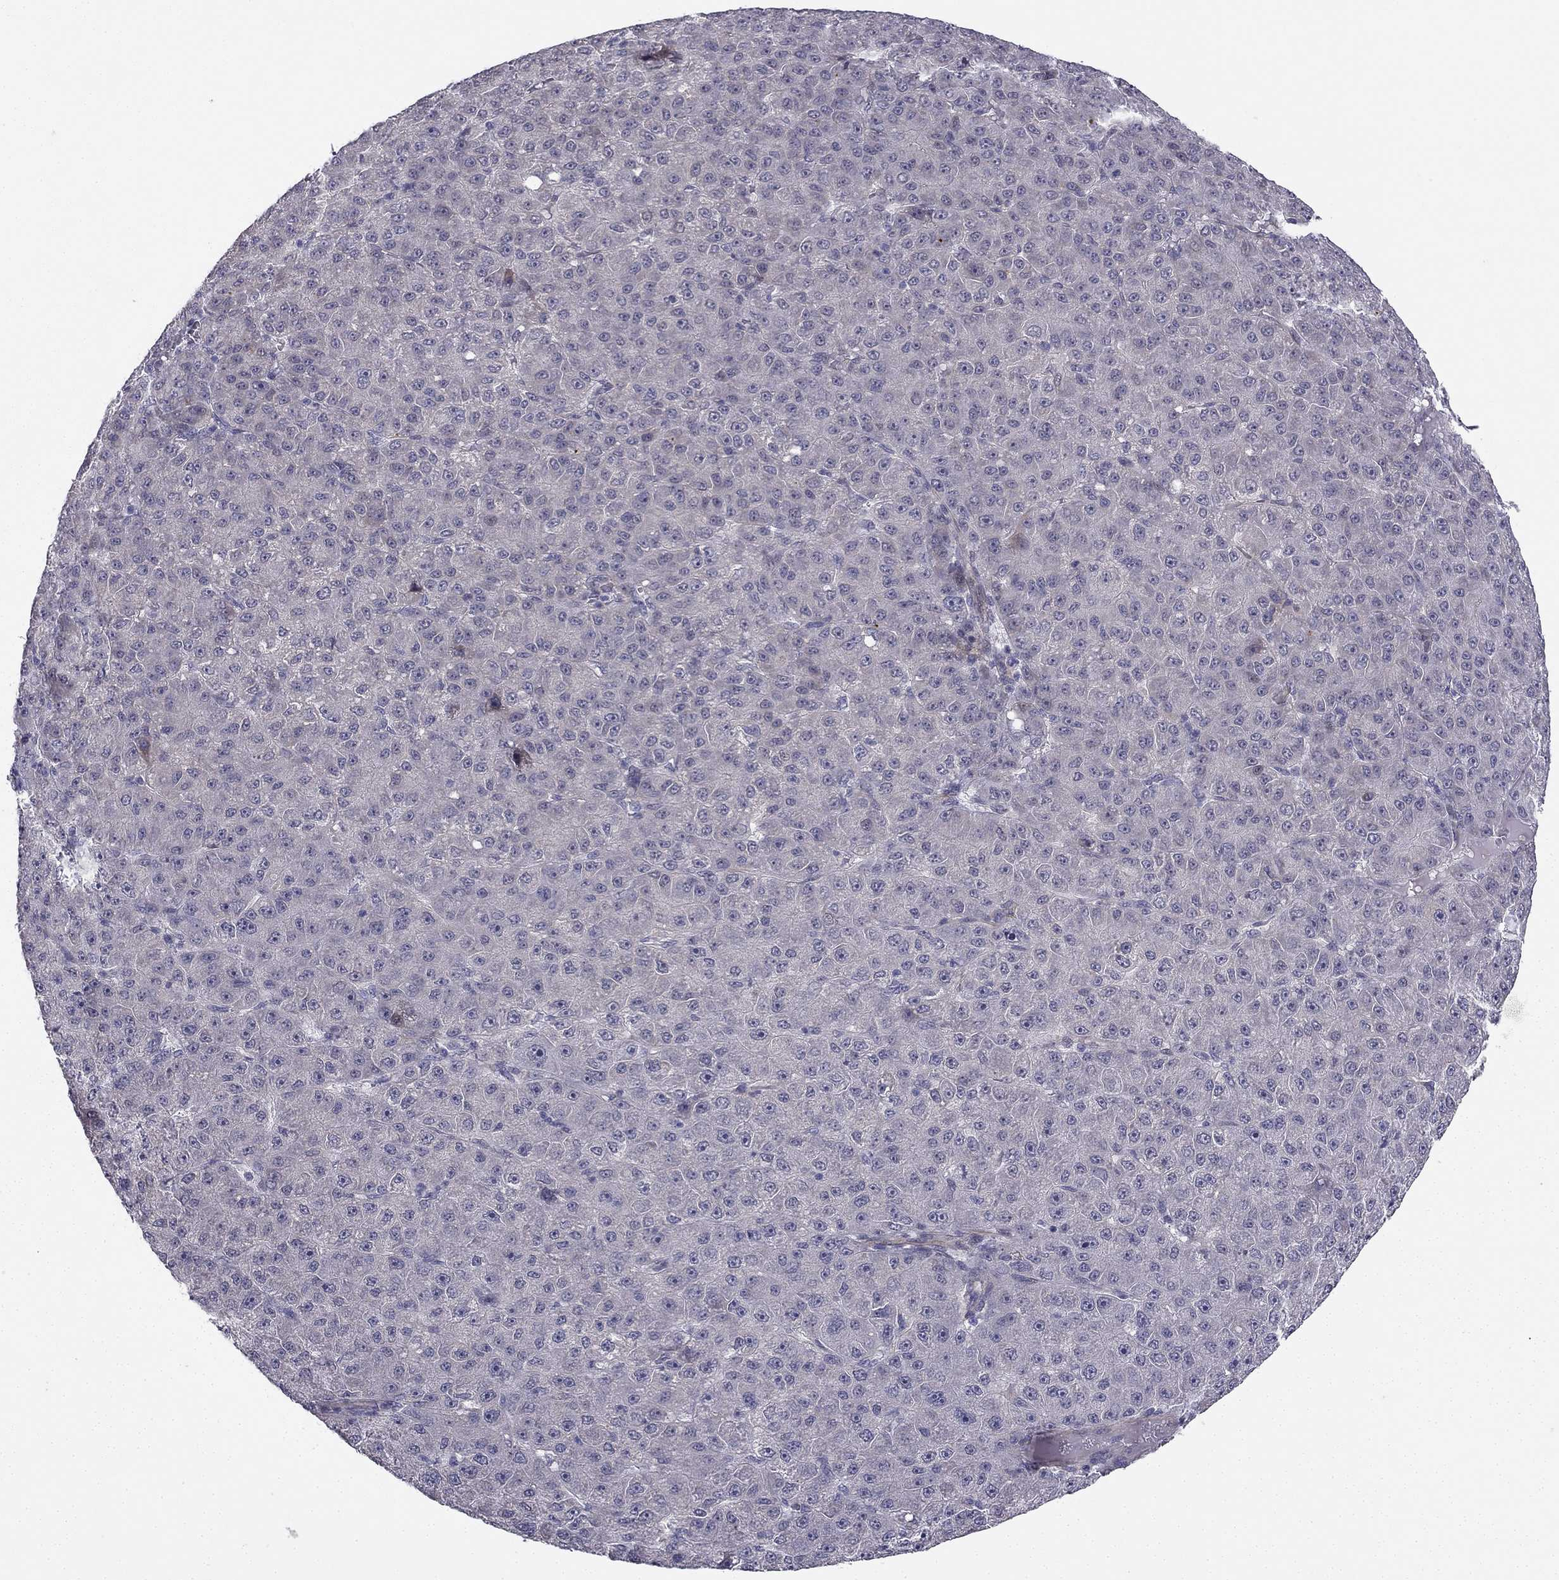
{"staining": {"intensity": "negative", "quantity": "none", "location": "none"}, "tissue": "liver cancer", "cell_type": "Tumor cells", "image_type": "cancer", "snomed": [{"axis": "morphology", "description": "Carcinoma, Hepatocellular, NOS"}, {"axis": "topography", "description": "Liver"}], "caption": "The IHC photomicrograph has no significant staining in tumor cells of liver cancer (hepatocellular carcinoma) tissue.", "gene": "CHST8", "patient": {"sex": "male", "age": 67}}